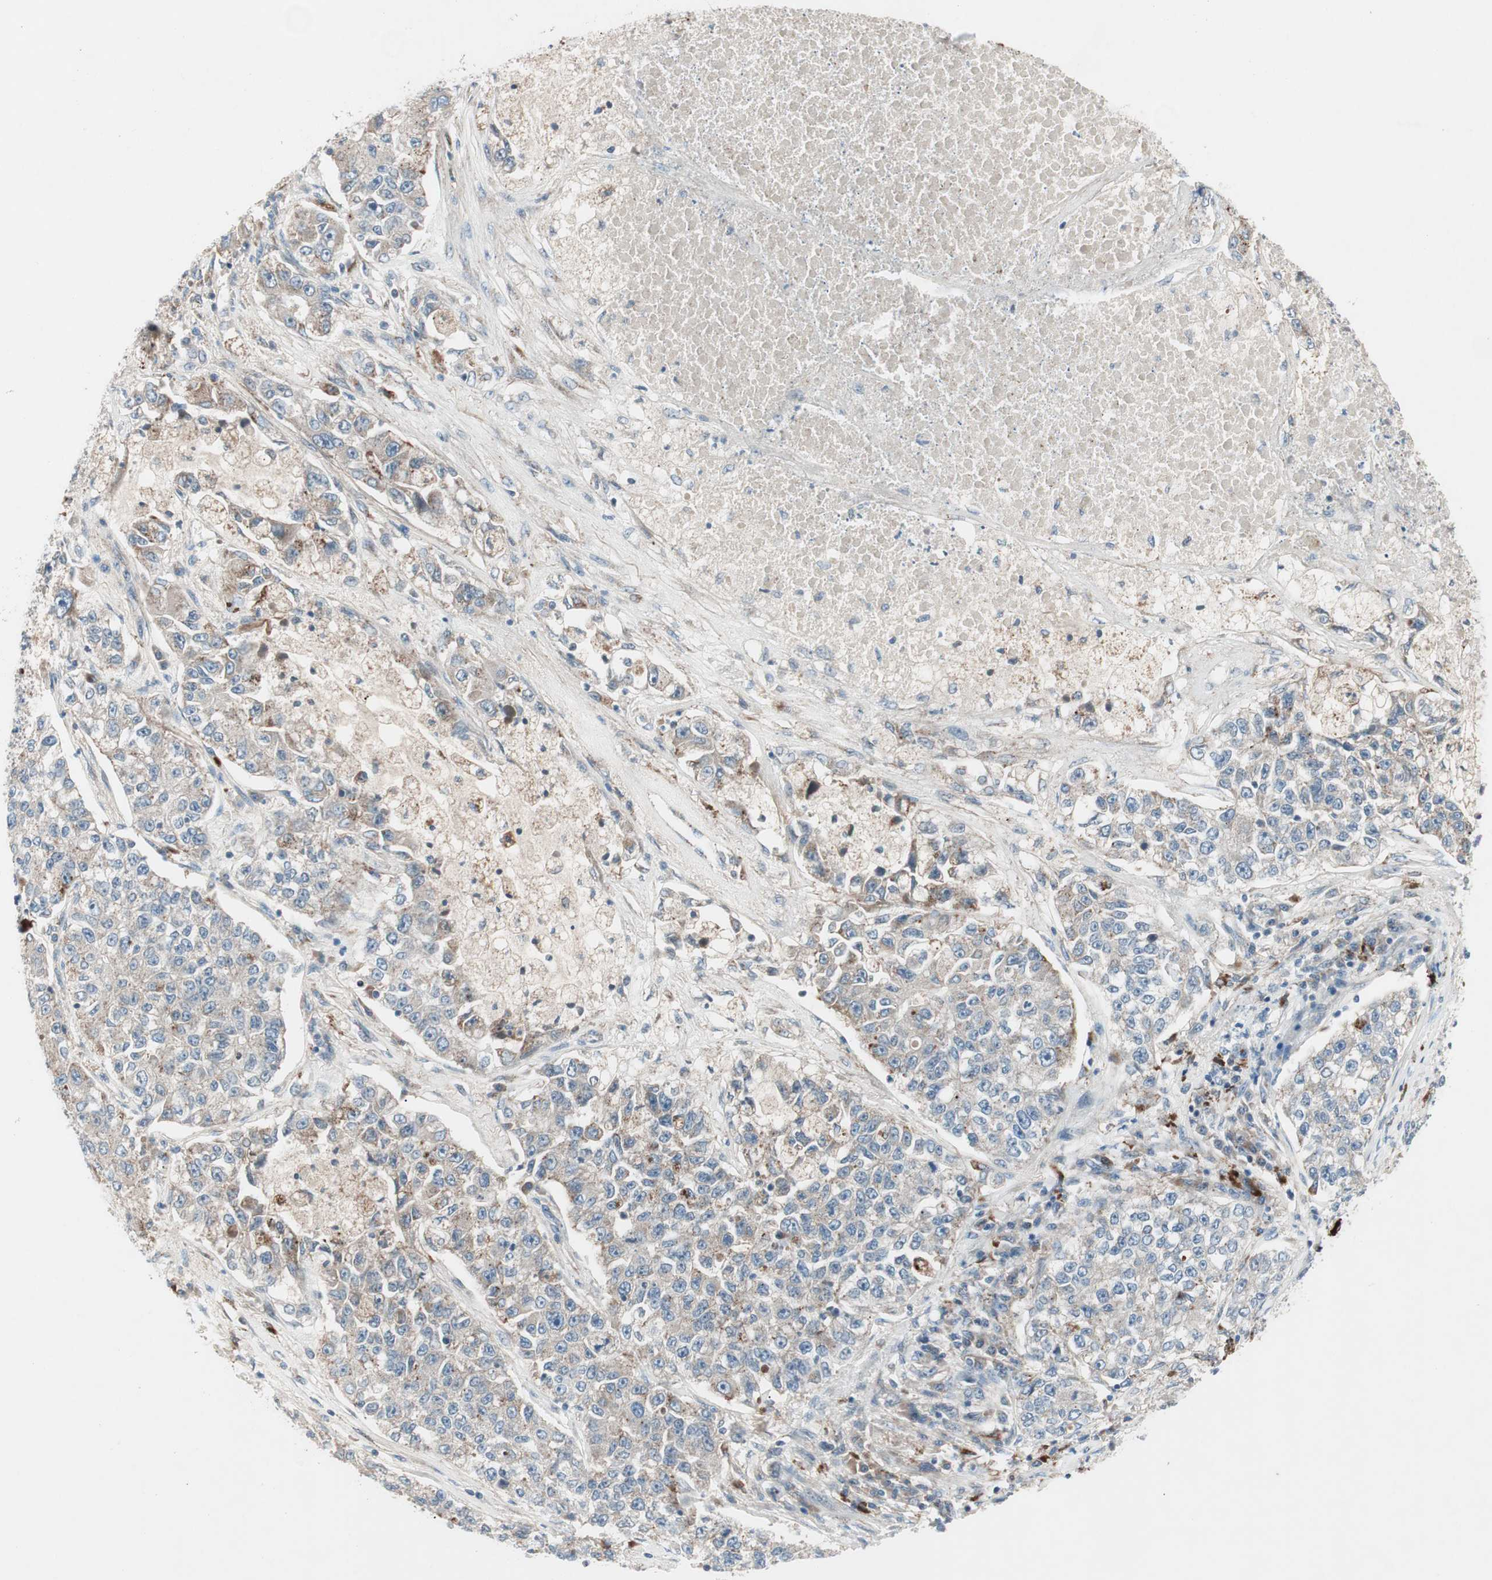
{"staining": {"intensity": "weak", "quantity": "25%-75%", "location": "cytoplasmic/membranous"}, "tissue": "lung cancer", "cell_type": "Tumor cells", "image_type": "cancer", "snomed": [{"axis": "morphology", "description": "Adenocarcinoma, NOS"}, {"axis": "topography", "description": "Lung"}], "caption": "The micrograph shows a brown stain indicating the presence of a protein in the cytoplasmic/membranous of tumor cells in adenocarcinoma (lung).", "gene": "FGFR4", "patient": {"sex": "male", "age": 49}}